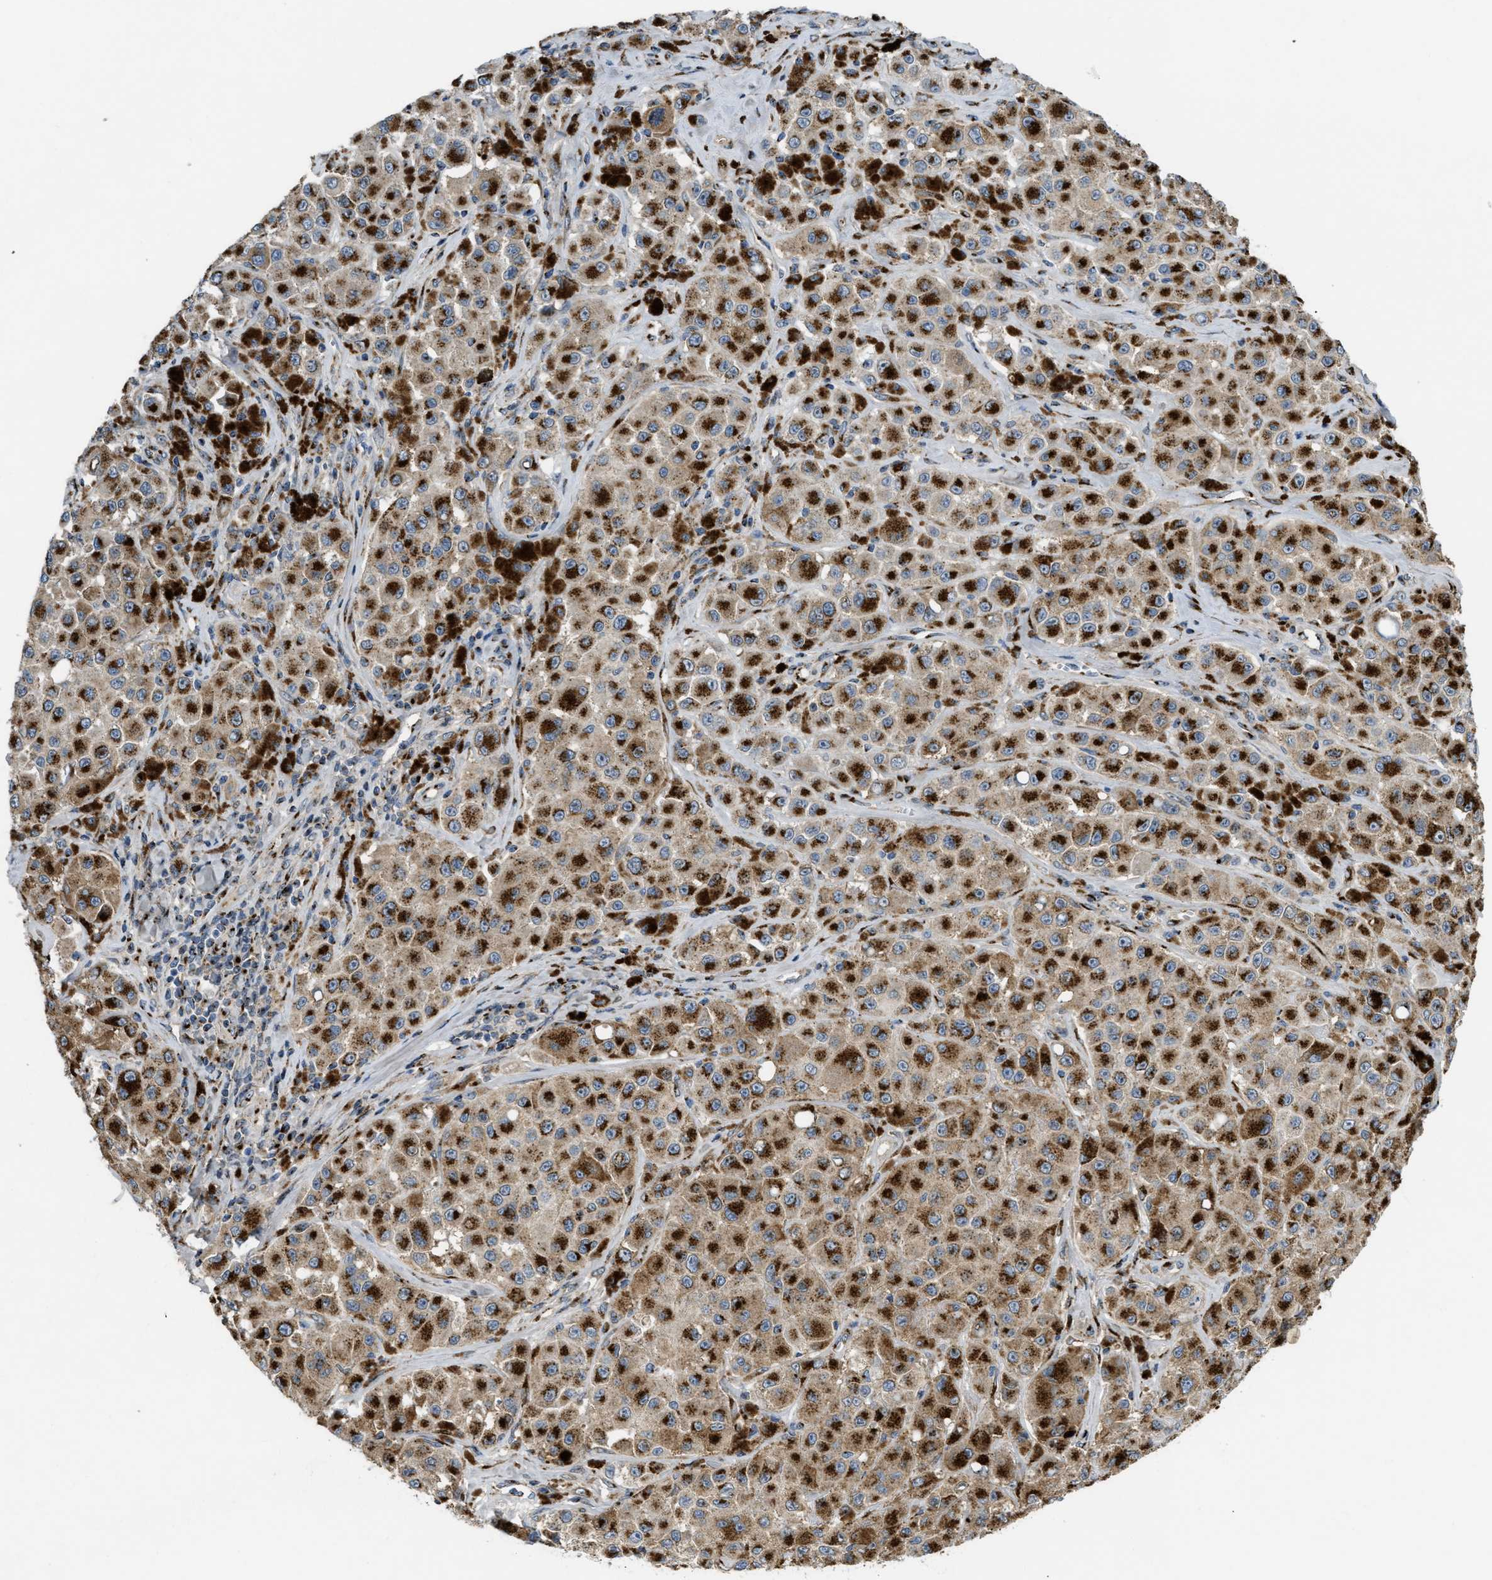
{"staining": {"intensity": "strong", "quantity": ">75%", "location": "cytoplasmic/membranous"}, "tissue": "melanoma", "cell_type": "Tumor cells", "image_type": "cancer", "snomed": [{"axis": "morphology", "description": "Malignant melanoma, NOS"}, {"axis": "topography", "description": "Skin"}], "caption": "Brown immunohistochemical staining in human malignant melanoma exhibits strong cytoplasmic/membranous expression in approximately >75% of tumor cells.", "gene": "ZNF70", "patient": {"sex": "male", "age": 84}}